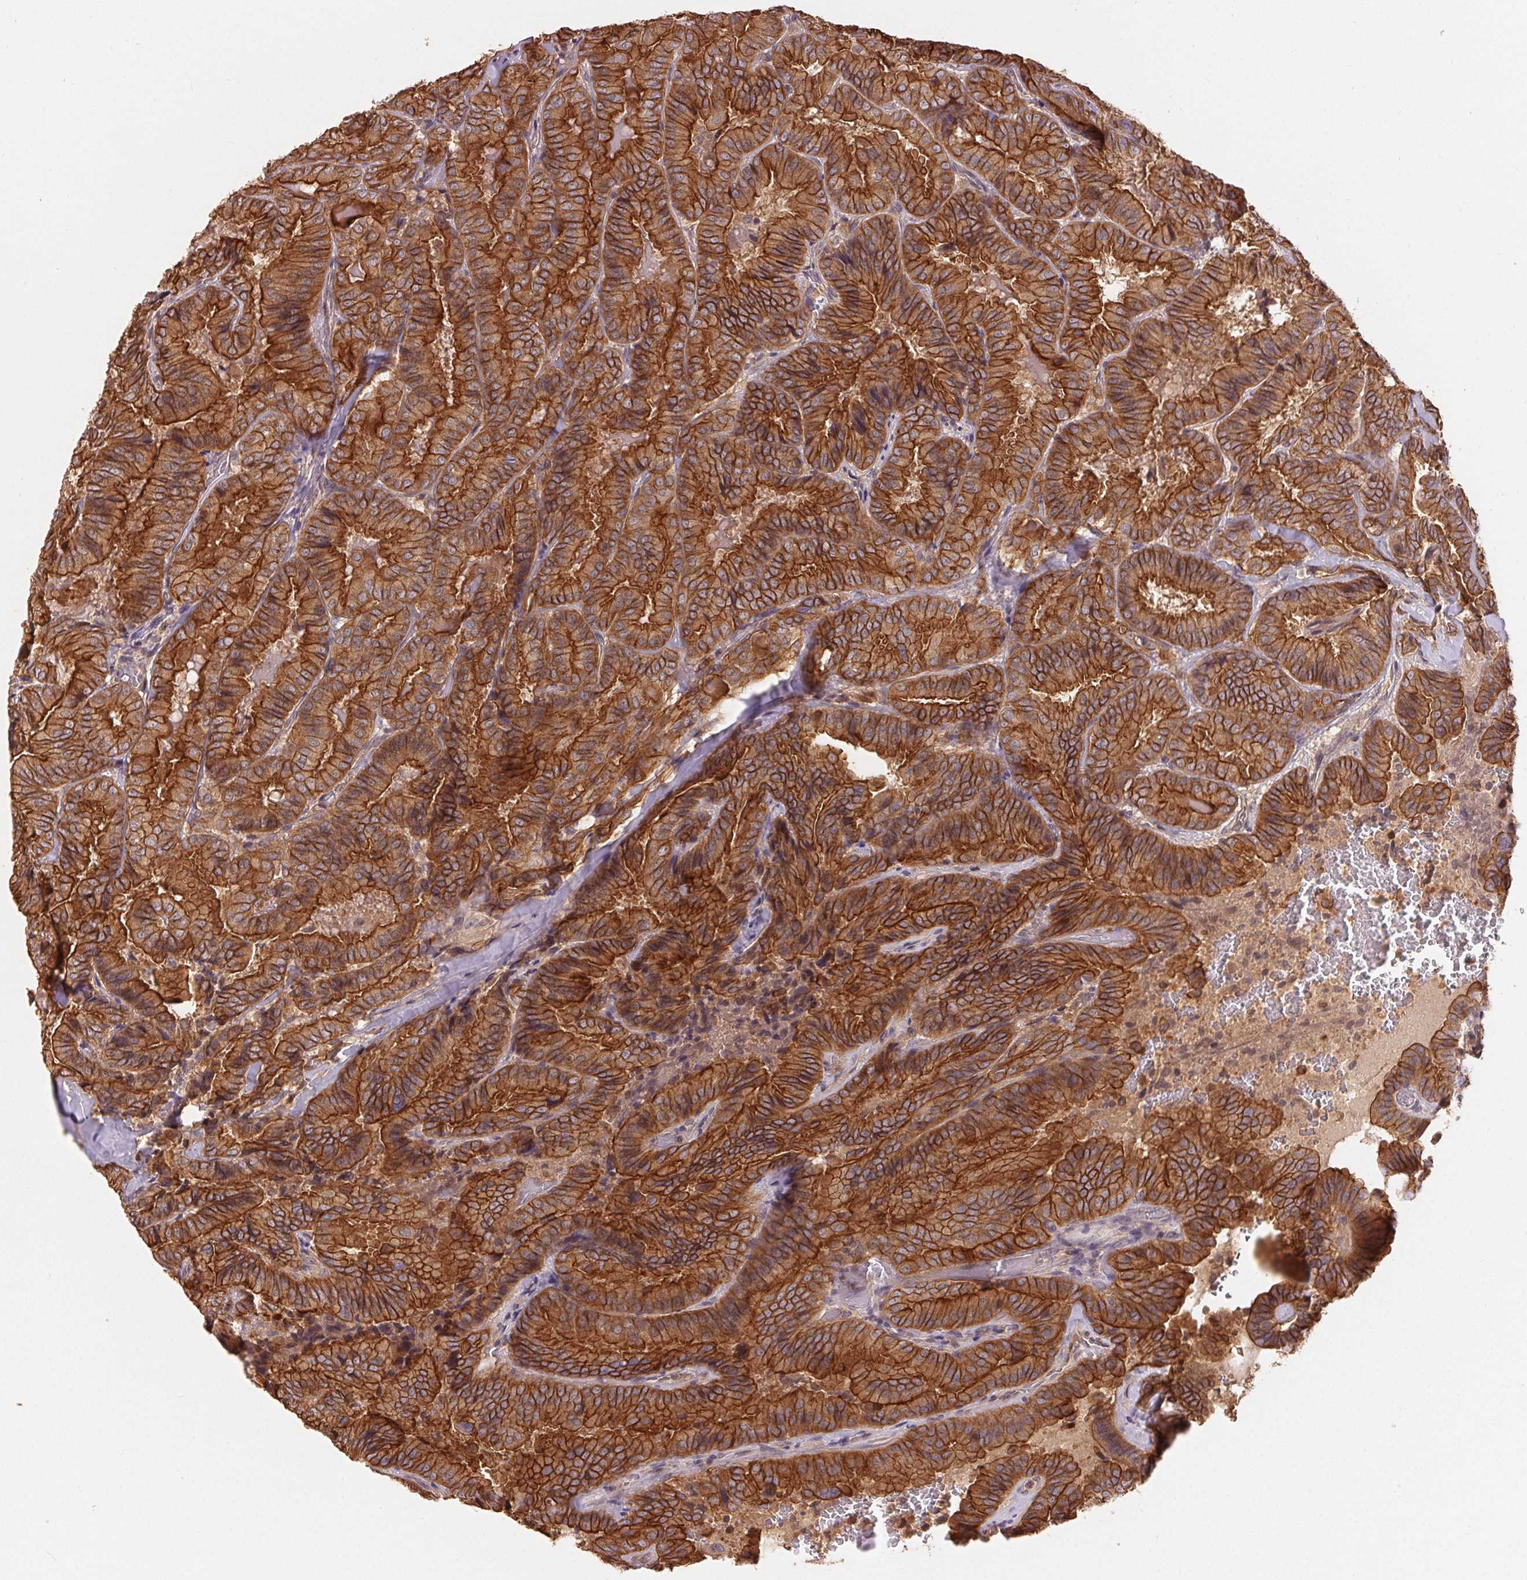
{"staining": {"intensity": "strong", "quantity": ">75%", "location": "cytoplasmic/membranous"}, "tissue": "thyroid cancer", "cell_type": "Tumor cells", "image_type": "cancer", "snomed": [{"axis": "morphology", "description": "Papillary adenocarcinoma, NOS"}, {"axis": "topography", "description": "Thyroid gland"}], "caption": "Thyroid papillary adenocarcinoma stained for a protein reveals strong cytoplasmic/membranous positivity in tumor cells.", "gene": "MAPKAPK2", "patient": {"sex": "male", "age": 61}}